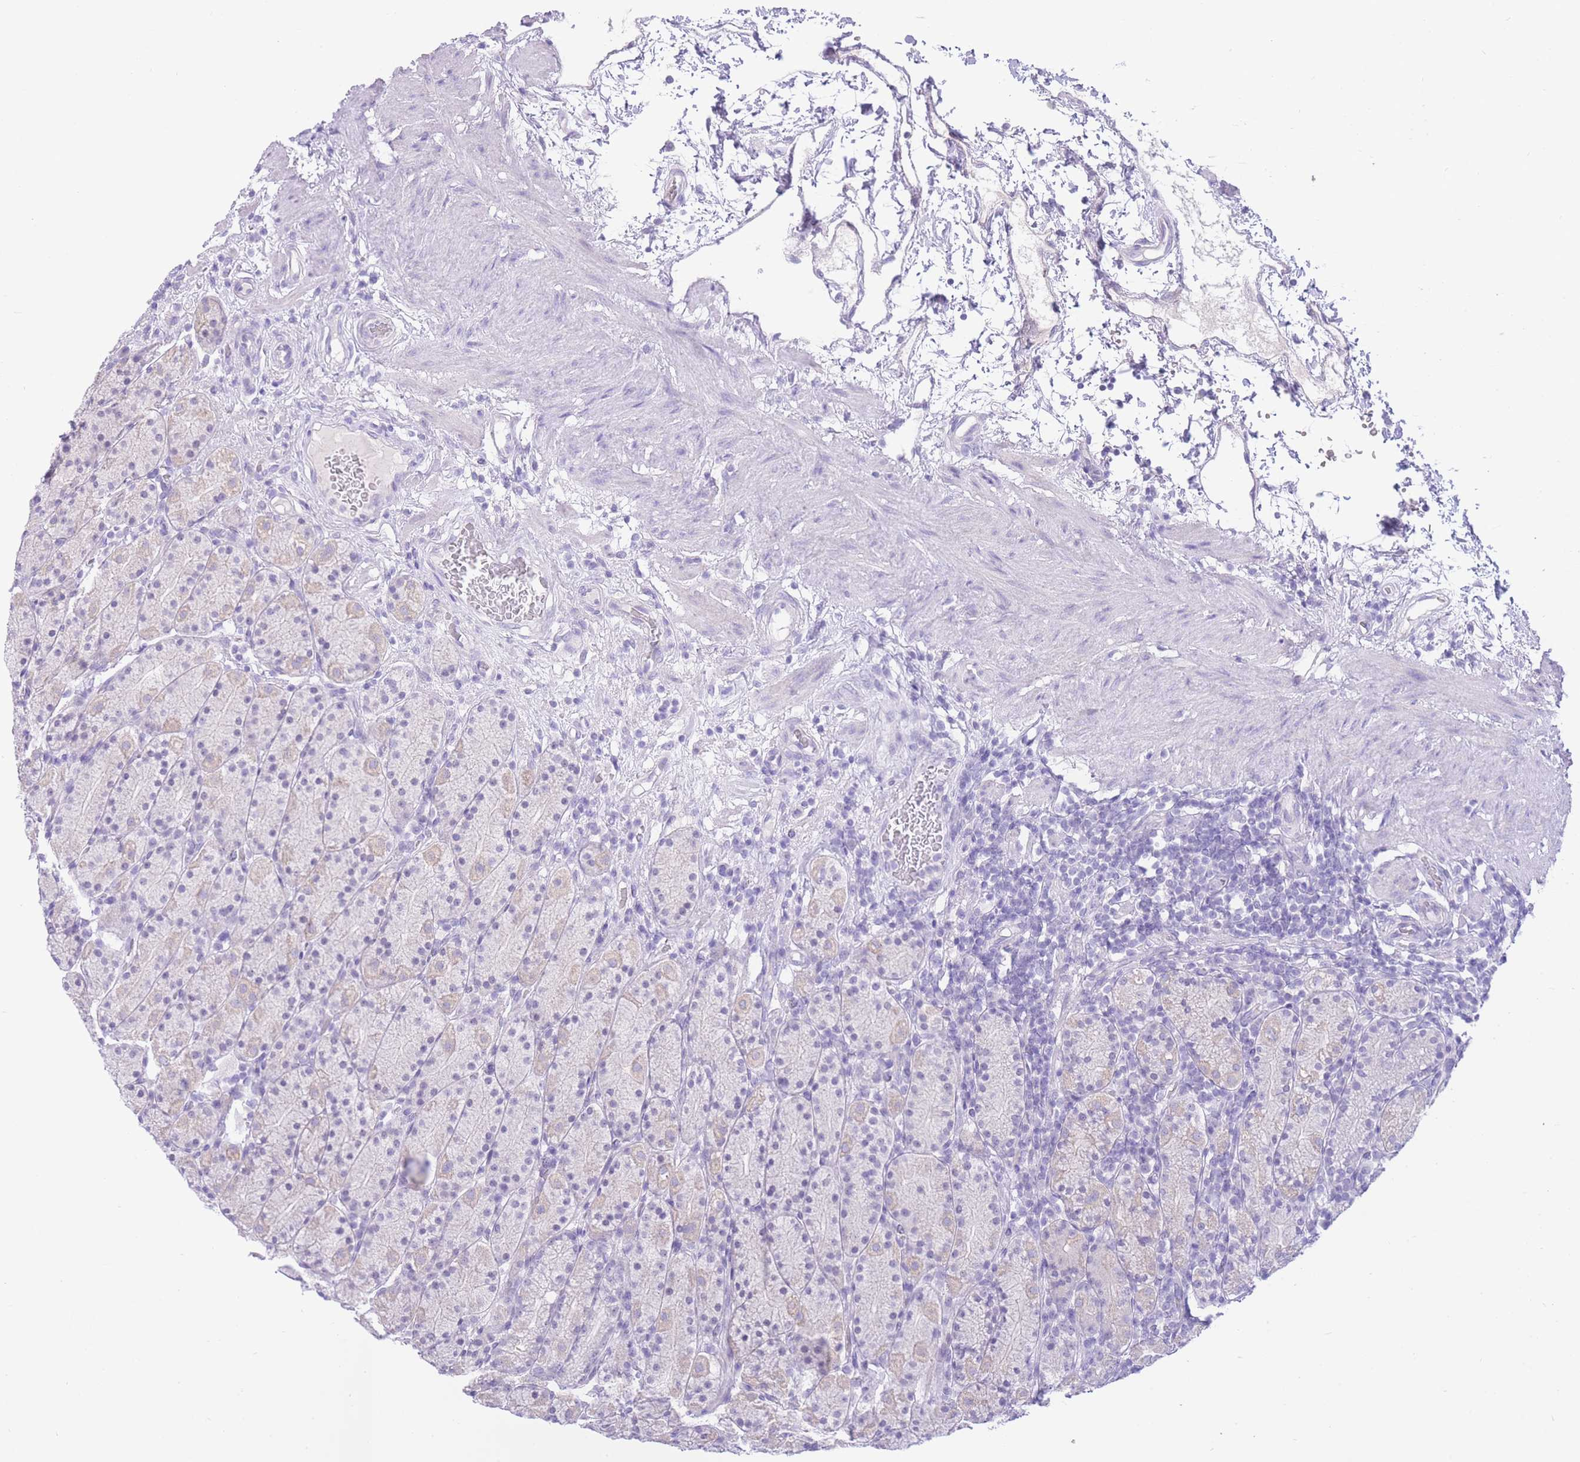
{"staining": {"intensity": "negative", "quantity": "none", "location": "none"}, "tissue": "stomach", "cell_type": "Glandular cells", "image_type": "normal", "snomed": [{"axis": "morphology", "description": "Normal tissue, NOS"}, {"axis": "topography", "description": "Stomach, upper"}, {"axis": "topography", "description": "Stomach"}], "caption": "IHC histopathology image of benign stomach: human stomach stained with DAB (3,3'-diaminobenzidine) demonstrates no significant protein staining in glandular cells.", "gene": "ZNF212", "patient": {"sex": "male", "age": 62}}